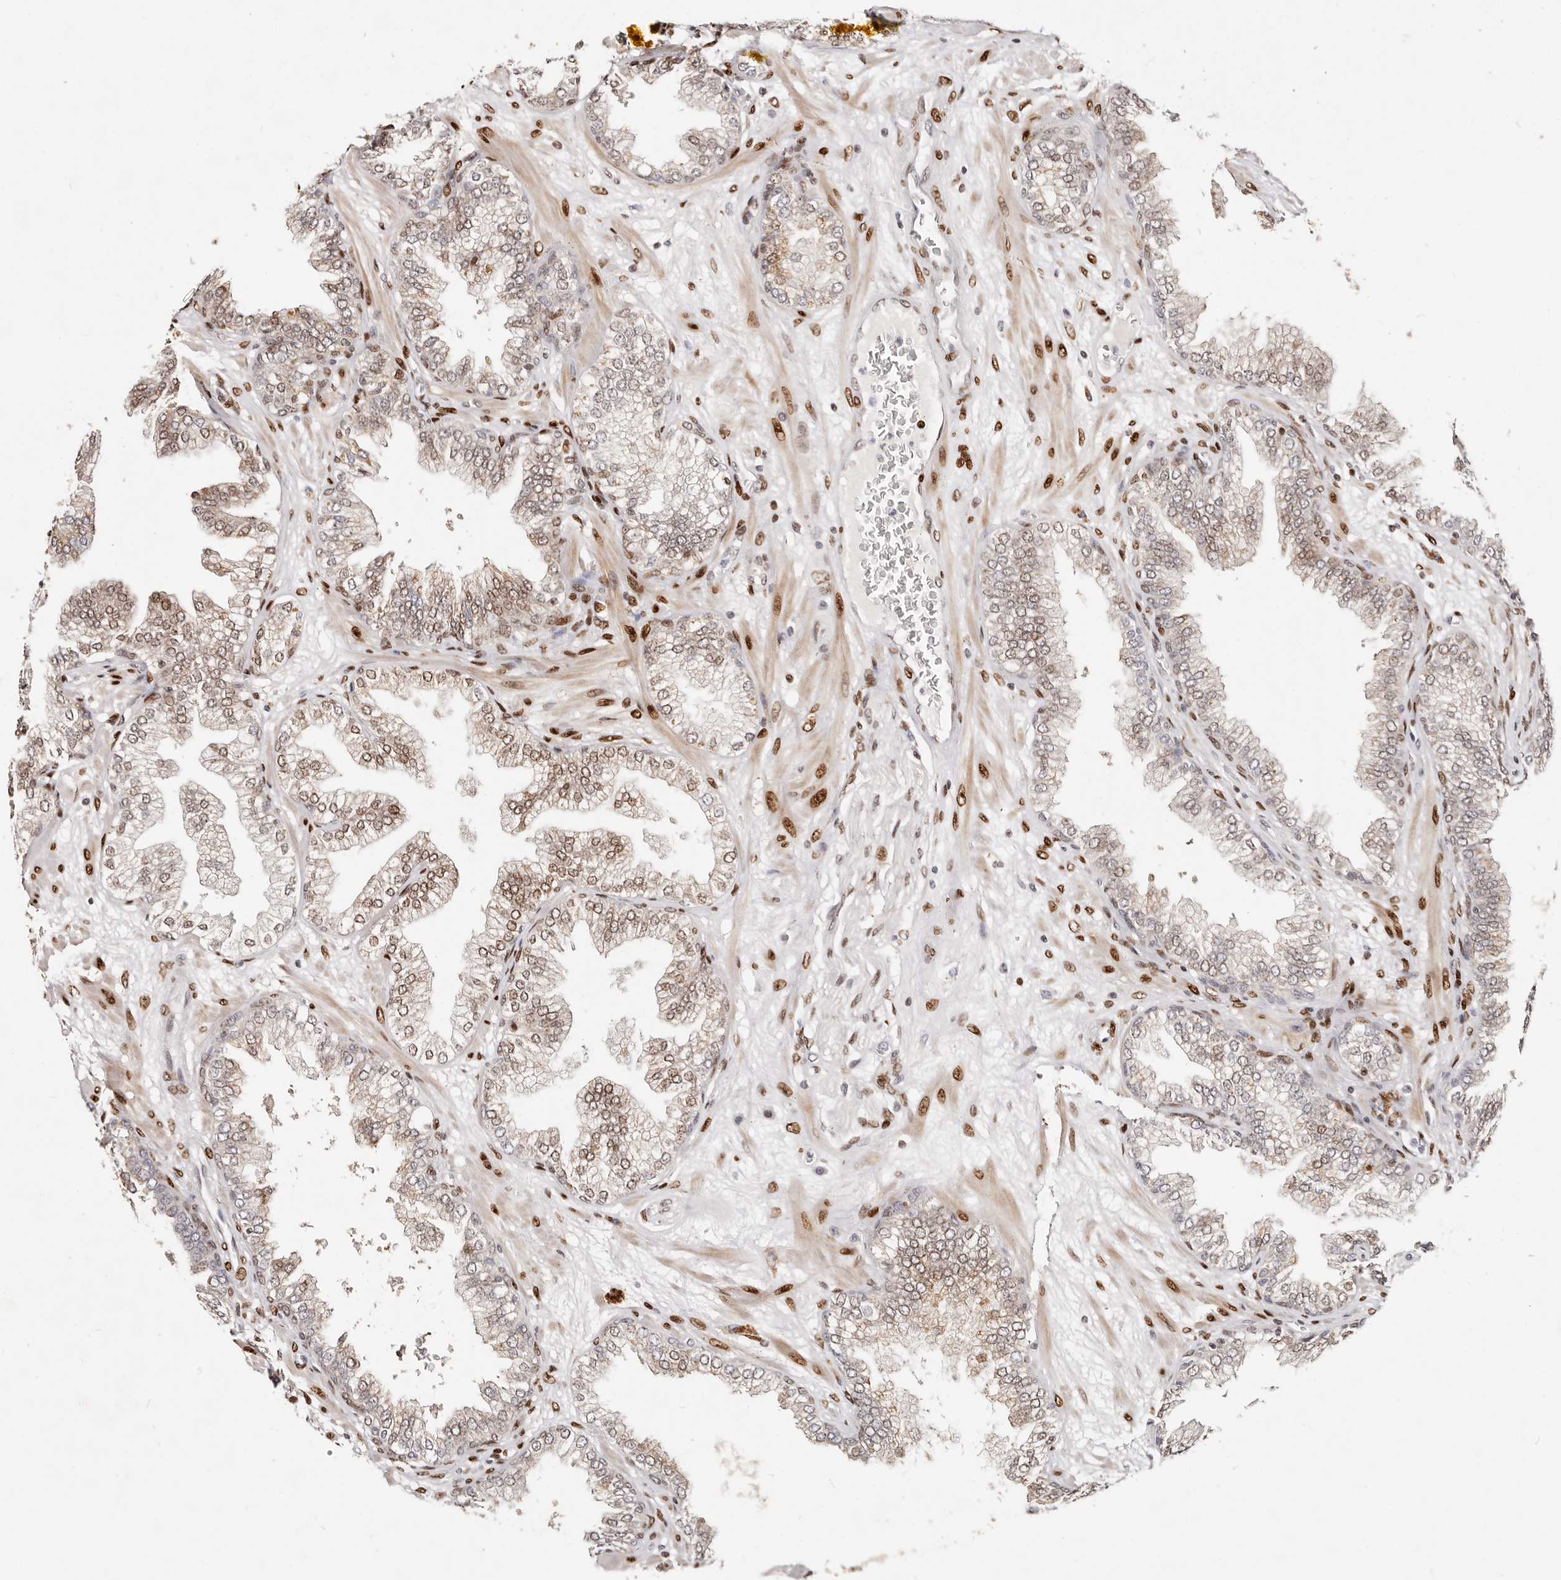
{"staining": {"intensity": "moderate", "quantity": "25%-75%", "location": "cytoplasmic/membranous"}, "tissue": "prostate cancer", "cell_type": "Tumor cells", "image_type": "cancer", "snomed": [{"axis": "morphology", "description": "Adenocarcinoma, High grade"}, {"axis": "topography", "description": "Prostate"}], "caption": "Immunohistochemical staining of prostate cancer (high-grade adenocarcinoma) displays moderate cytoplasmic/membranous protein expression in approximately 25%-75% of tumor cells.", "gene": "IQGAP3", "patient": {"sex": "male", "age": 58}}